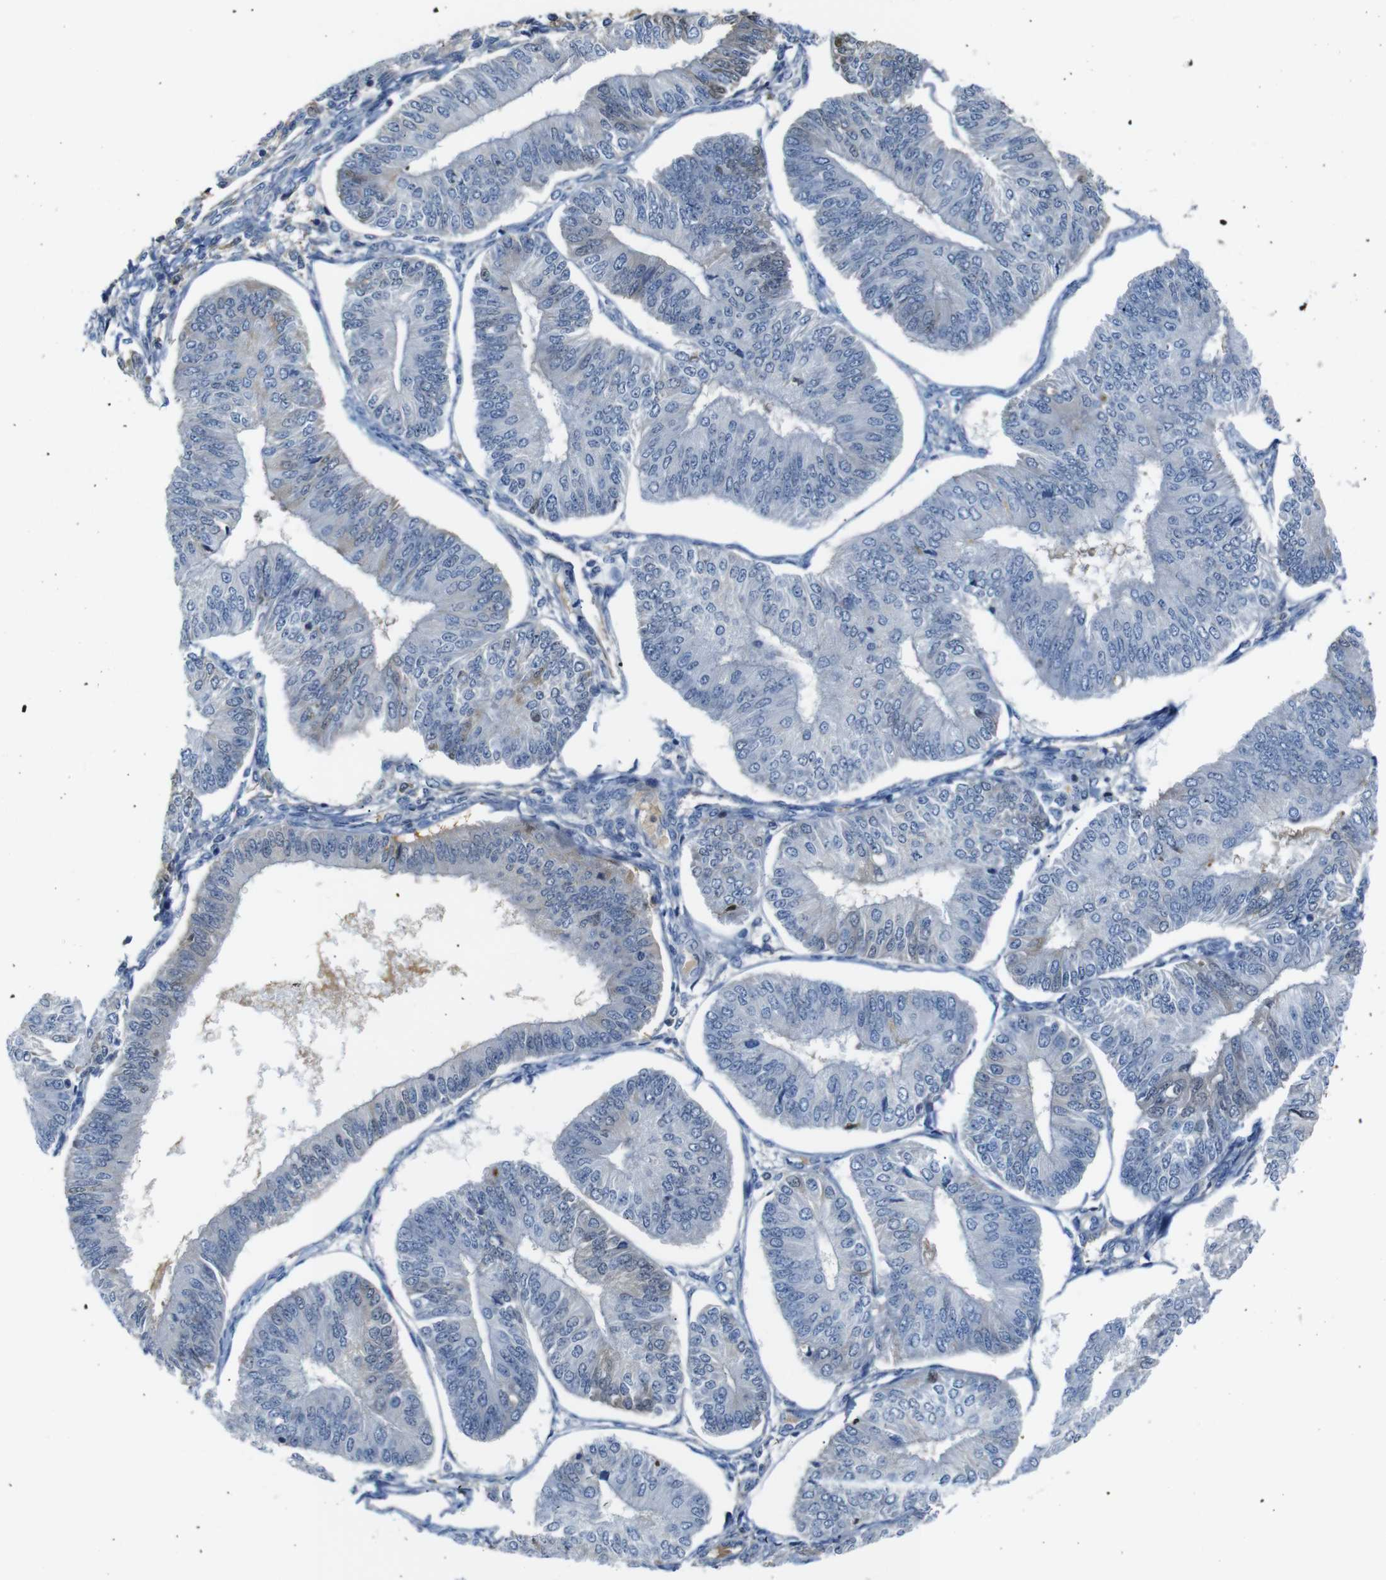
{"staining": {"intensity": "negative", "quantity": "none", "location": "none"}, "tissue": "endometrial cancer", "cell_type": "Tumor cells", "image_type": "cancer", "snomed": [{"axis": "morphology", "description": "Adenocarcinoma, NOS"}, {"axis": "topography", "description": "Endometrium"}], "caption": "This is a photomicrograph of IHC staining of adenocarcinoma (endometrial), which shows no expression in tumor cells.", "gene": "SERPINA1", "patient": {"sex": "female", "age": 58}}